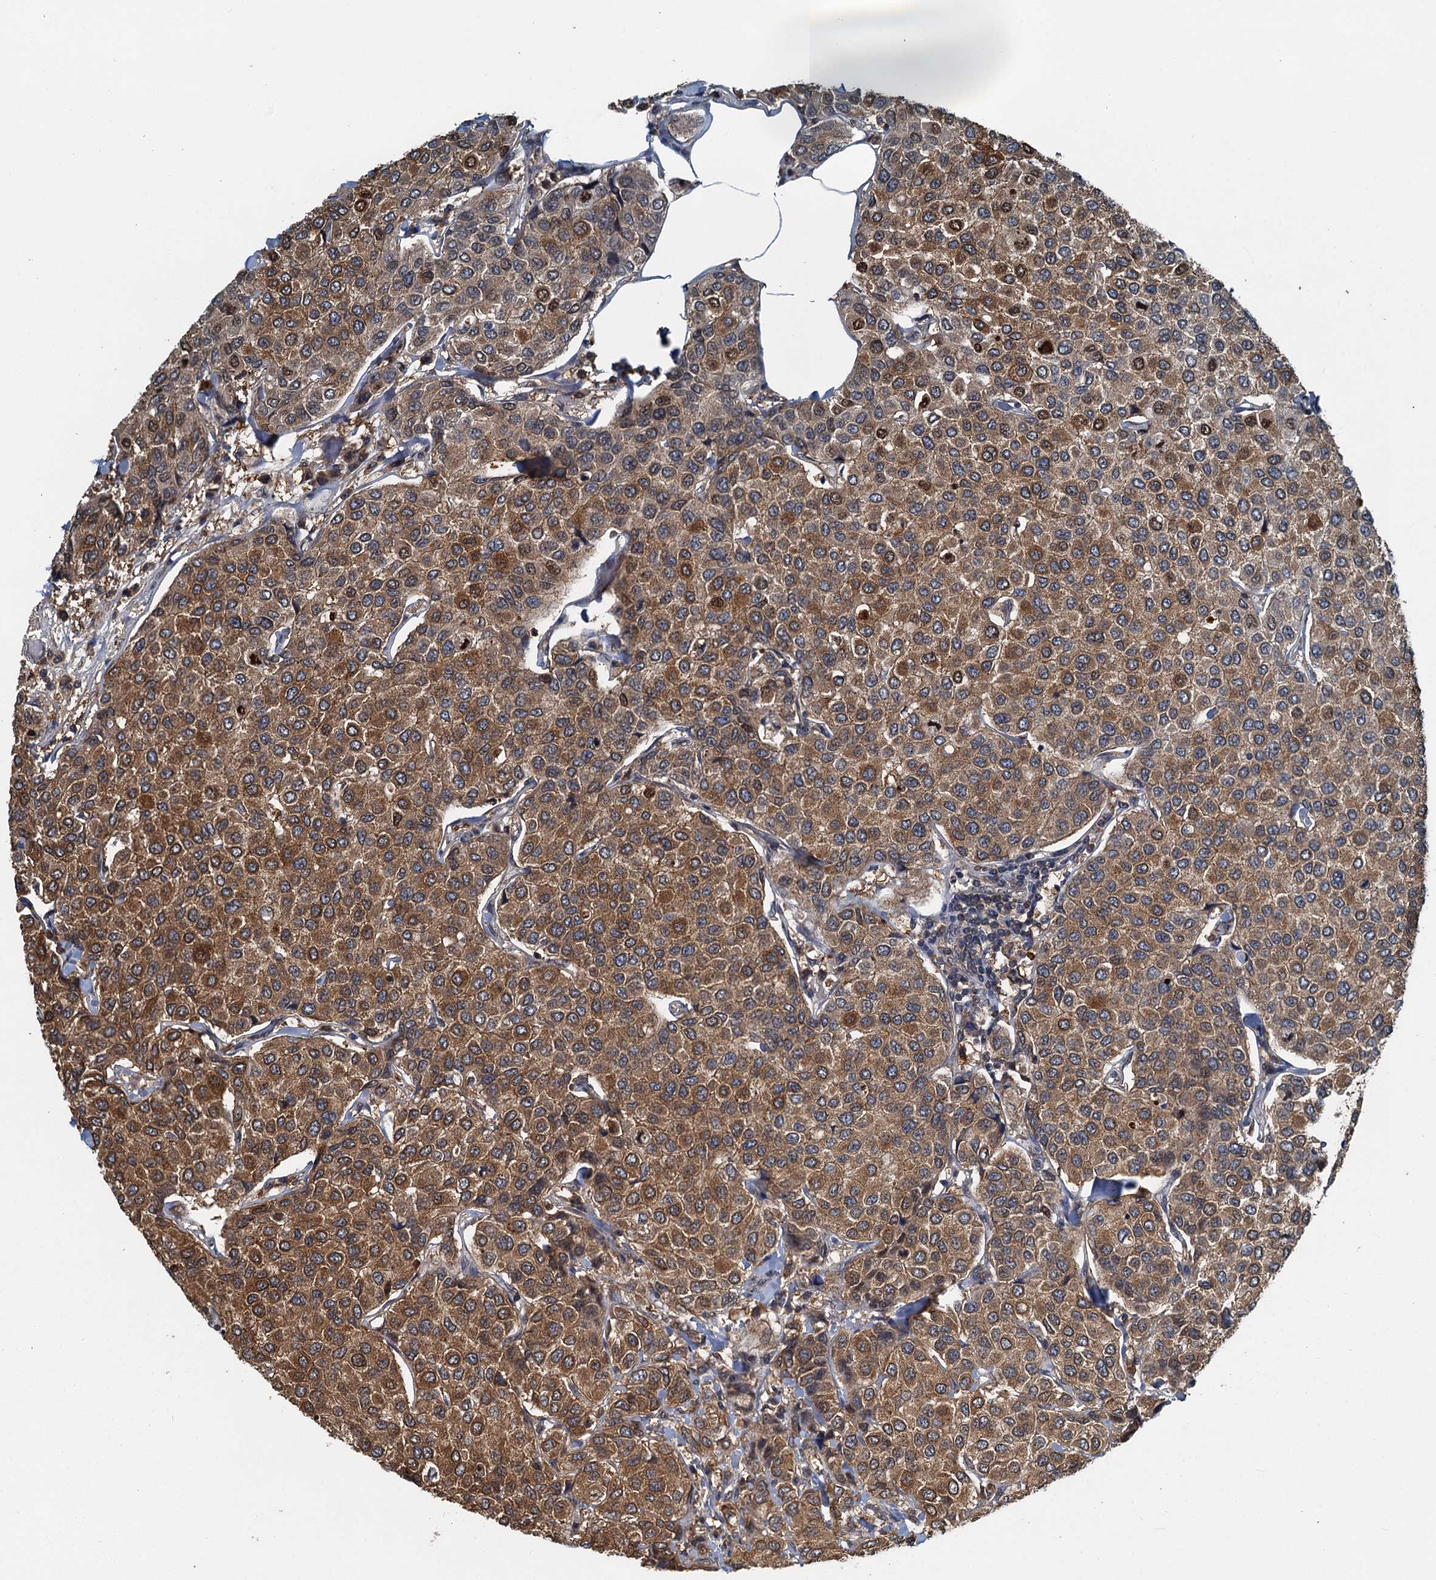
{"staining": {"intensity": "moderate", "quantity": ">75%", "location": "cytoplasmic/membranous"}, "tissue": "breast cancer", "cell_type": "Tumor cells", "image_type": "cancer", "snomed": [{"axis": "morphology", "description": "Duct carcinoma"}, {"axis": "topography", "description": "Breast"}], "caption": "Immunohistochemistry photomicrograph of invasive ductal carcinoma (breast) stained for a protein (brown), which shows medium levels of moderate cytoplasmic/membranous positivity in approximately >75% of tumor cells.", "gene": "GPI", "patient": {"sex": "female", "age": 55}}